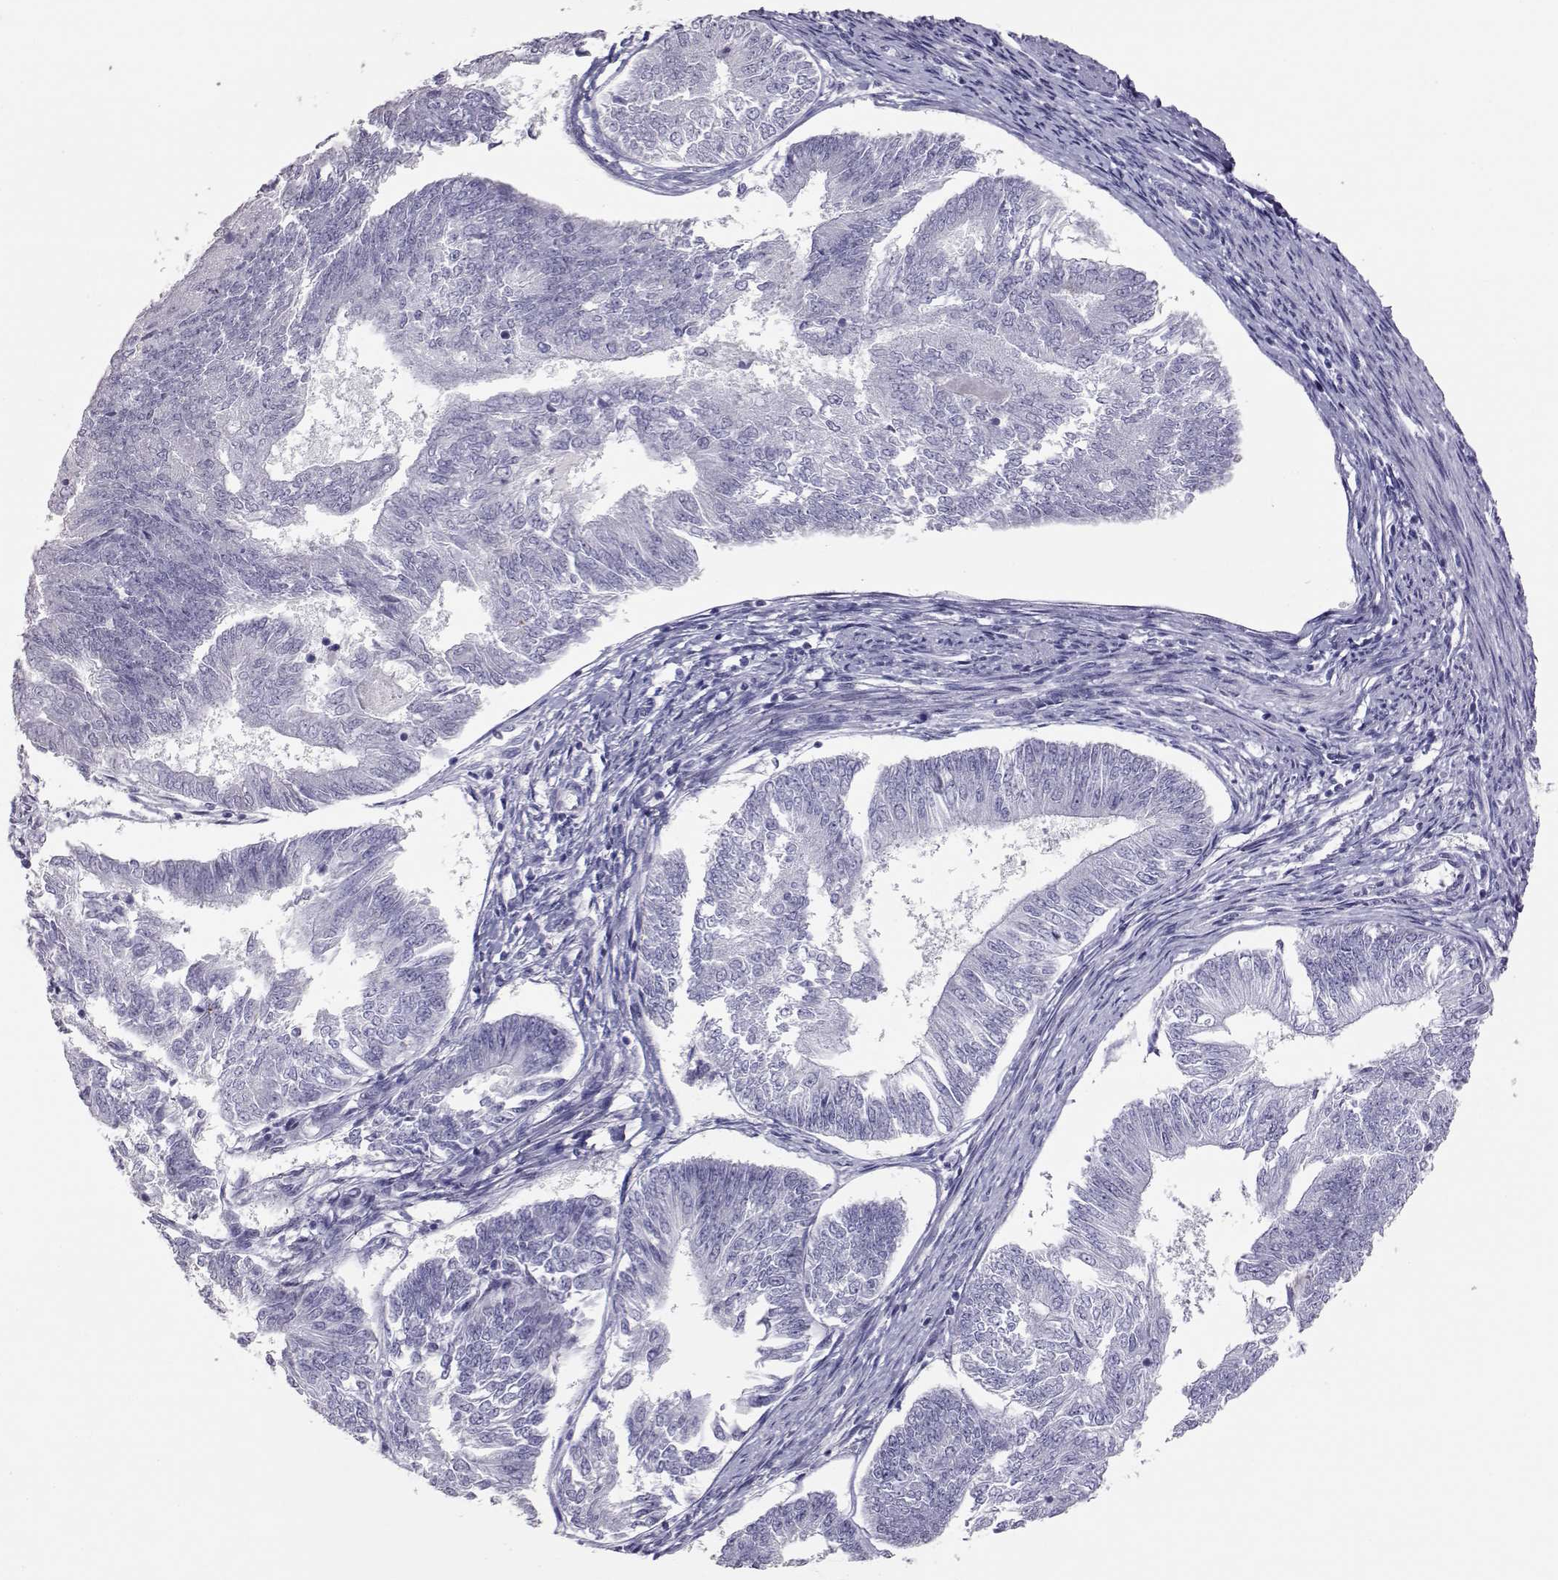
{"staining": {"intensity": "negative", "quantity": "none", "location": "none"}, "tissue": "endometrial cancer", "cell_type": "Tumor cells", "image_type": "cancer", "snomed": [{"axis": "morphology", "description": "Adenocarcinoma, NOS"}, {"axis": "topography", "description": "Endometrium"}], "caption": "IHC image of human endometrial cancer (adenocarcinoma) stained for a protein (brown), which displays no staining in tumor cells. Nuclei are stained in blue.", "gene": "PMCH", "patient": {"sex": "female", "age": 58}}